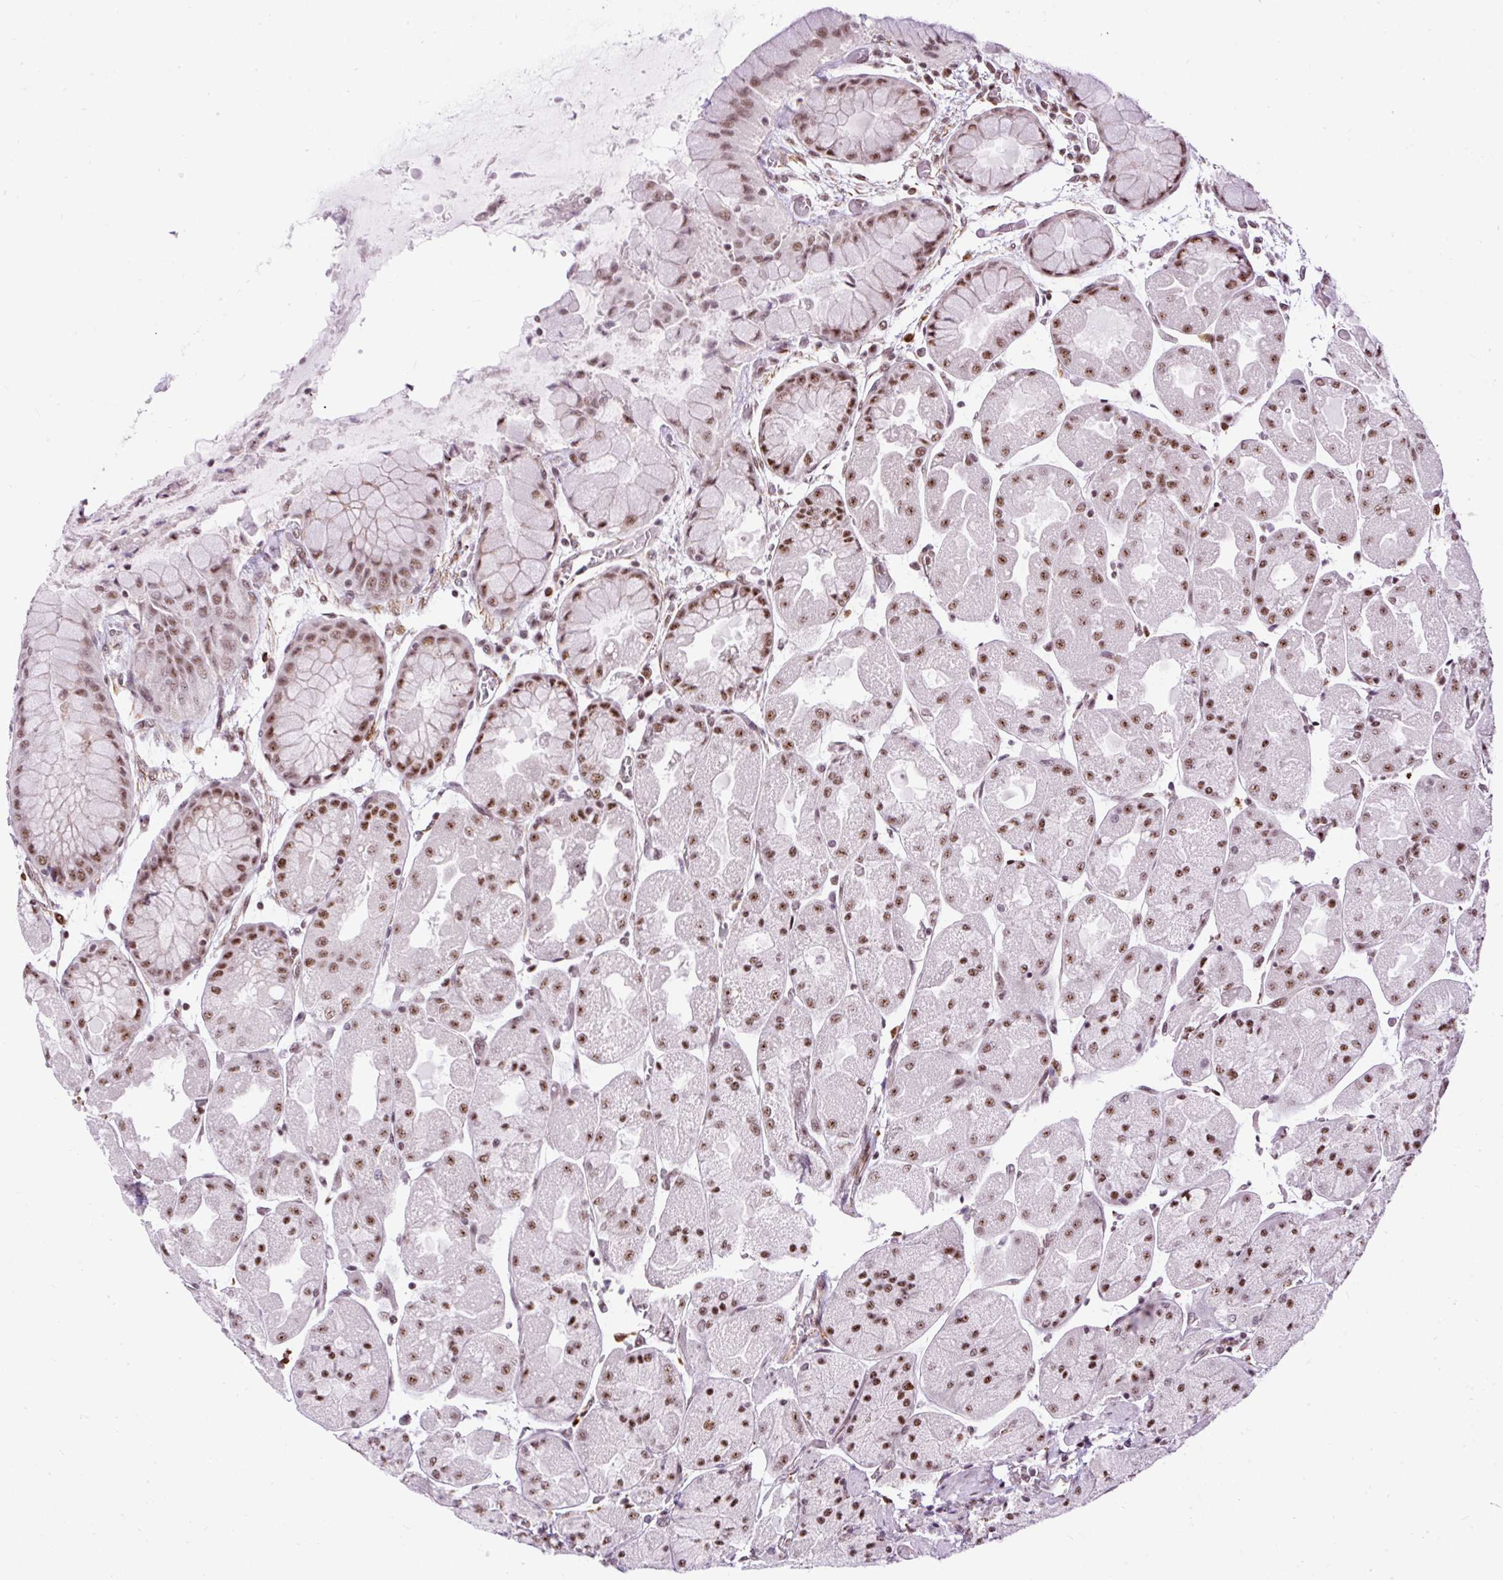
{"staining": {"intensity": "moderate", "quantity": ">75%", "location": "nuclear"}, "tissue": "stomach", "cell_type": "Glandular cells", "image_type": "normal", "snomed": [{"axis": "morphology", "description": "Normal tissue, NOS"}, {"axis": "topography", "description": "Stomach"}], "caption": "DAB (3,3'-diaminobenzidine) immunohistochemical staining of normal stomach reveals moderate nuclear protein staining in approximately >75% of glandular cells.", "gene": "FMC1", "patient": {"sex": "female", "age": 61}}